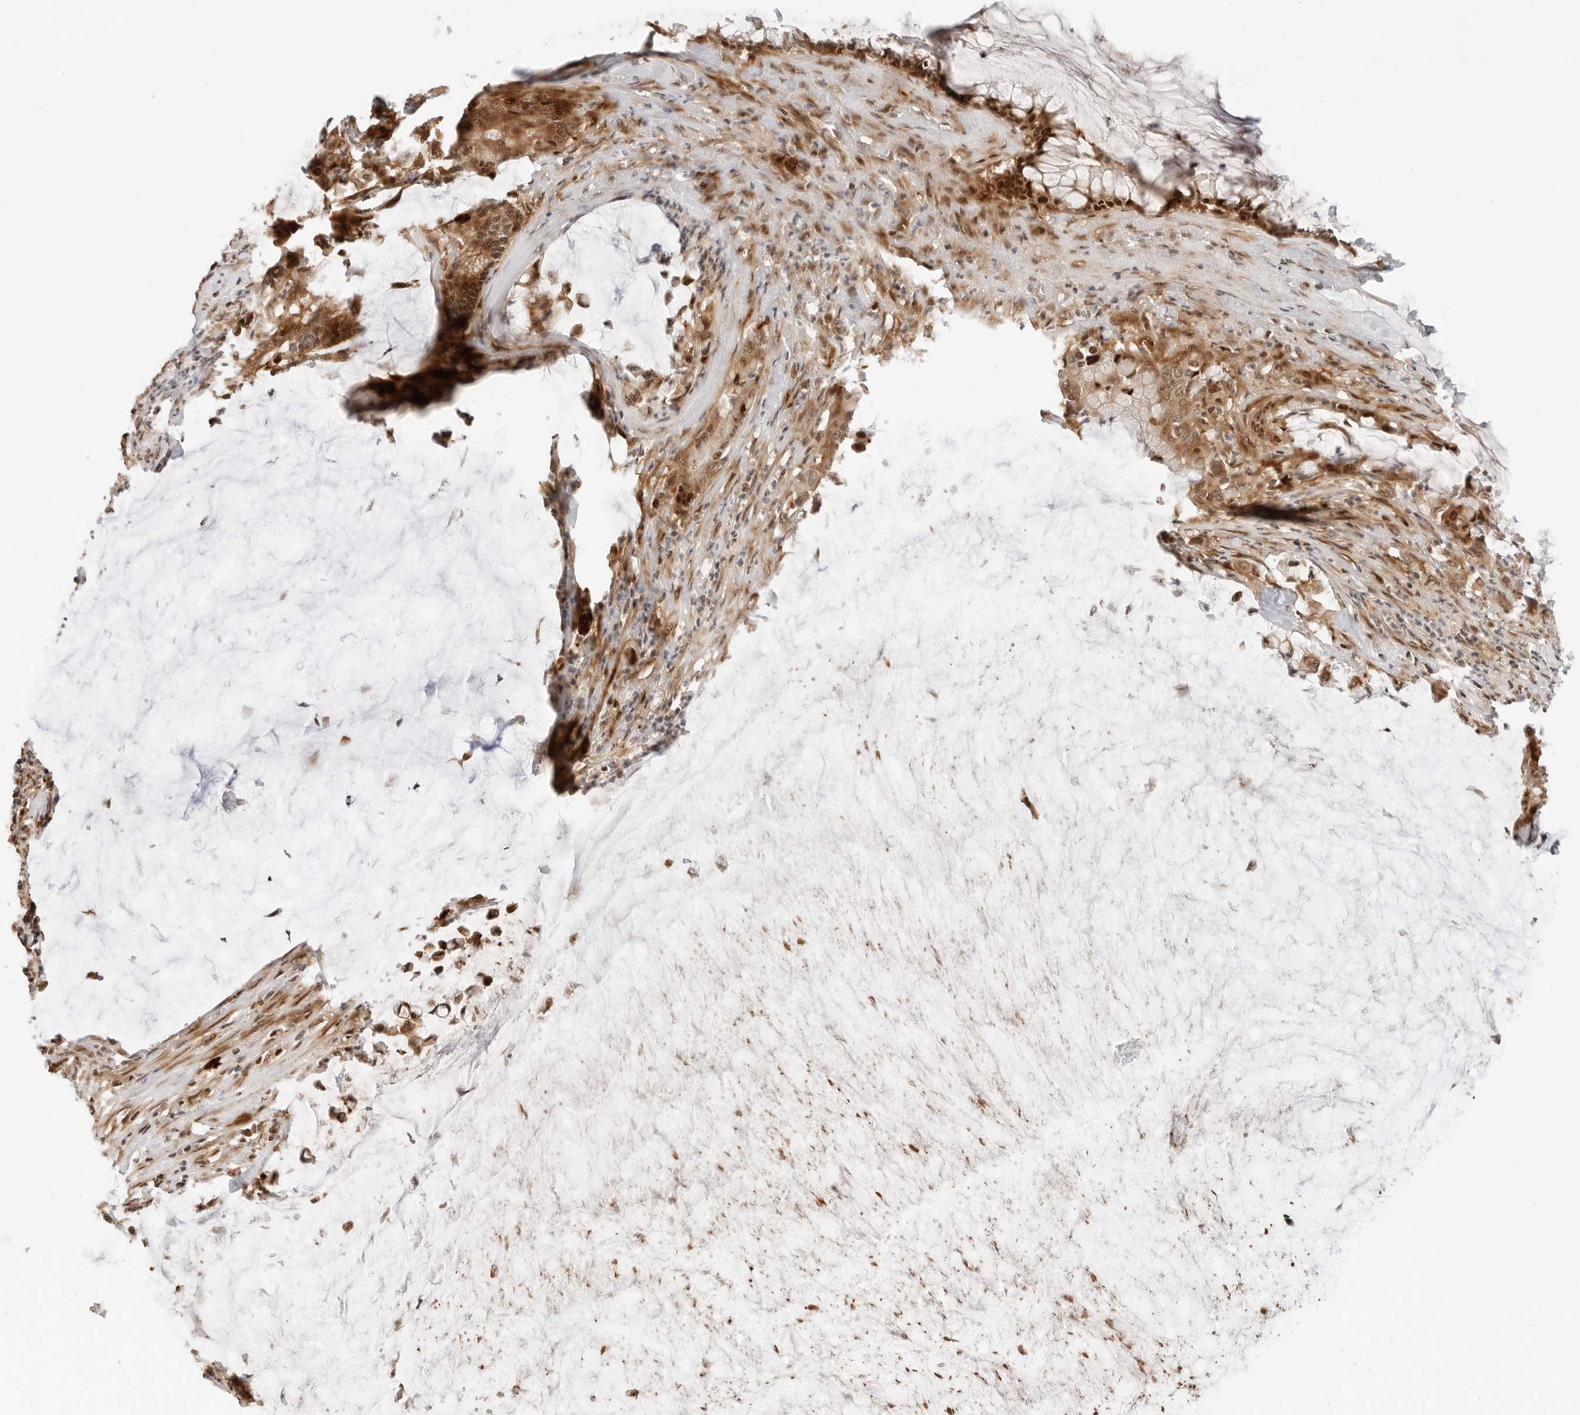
{"staining": {"intensity": "moderate", "quantity": ">75%", "location": "cytoplasmic/membranous,nuclear"}, "tissue": "pancreatic cancer", "cell_type": "Tumor cells", "image_type": "cancer", "snomed": [{"axis": "morphology", "description": "Adenocarcinoma, NOS"}, {"axis": "topography", "description": "Pancreas"}], "caption": "Pancreatic adenocarcinoma tissue demonstrates moderate cytoplasmic/membranous and nuclear expression in approximately >75% of tumor cells, visualized by immunohistochemistry.", "gene": "GEM", "patient": {"sex": "male", "age": 41}}